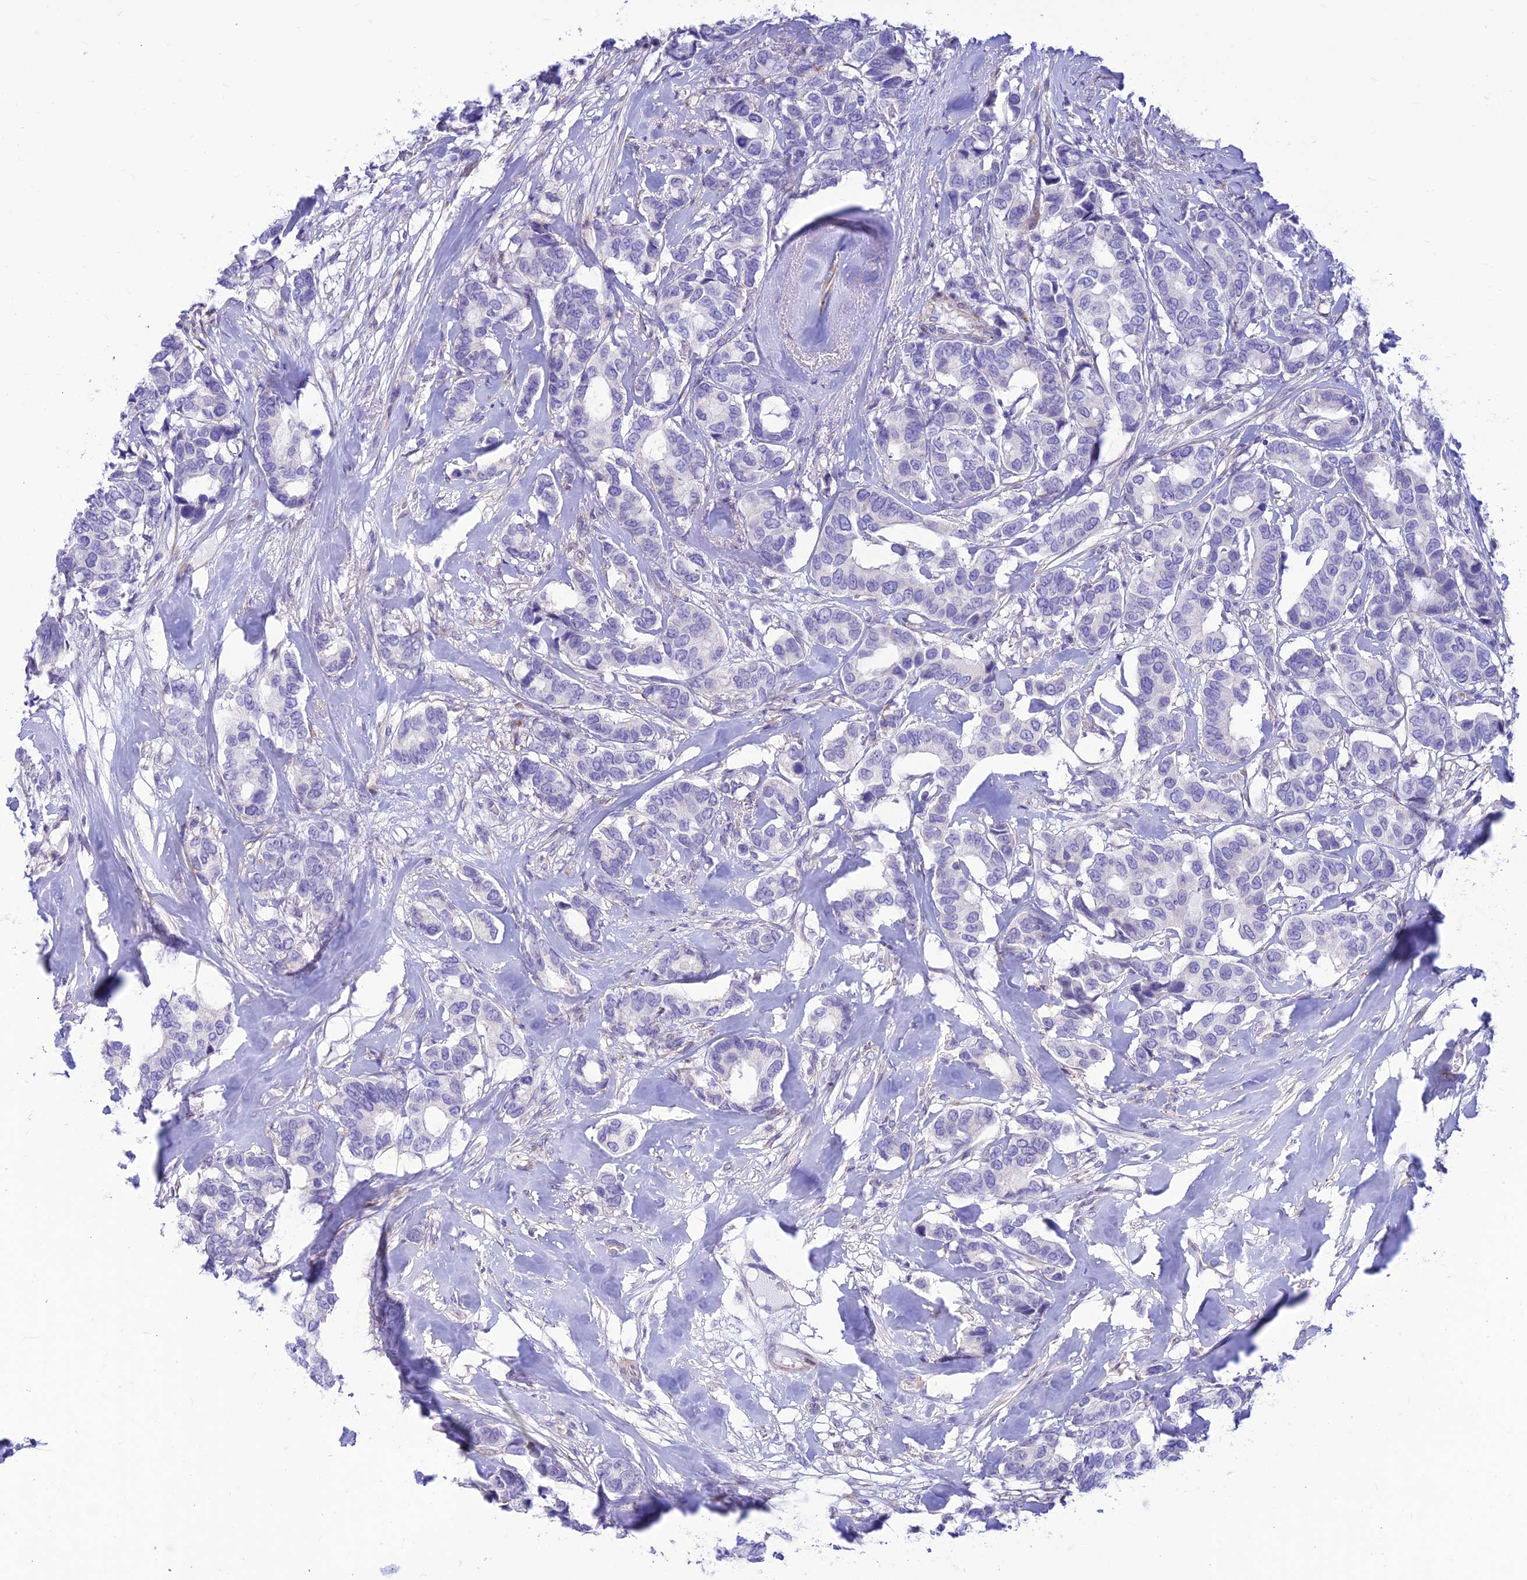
{"staining": {"intensity": "negative", "quantity": "none", "location": "none"}, "tissue": "breast cancer", "cell_type": "Tumor cells", "image_type": "cancer", "snomed": [{"axis": "morphology", "description": "Duct carcinoma"}, {"axis": "topography", "description": "Breast"}], "caption": "This is an immunohistochemistry (IHC) histopathology image of human breast cancer (invasive ductal carcinoma). There is no staining in tumor cells.", "gene": "FAM186B", "patient": {"sex": "female", "age": 87}}